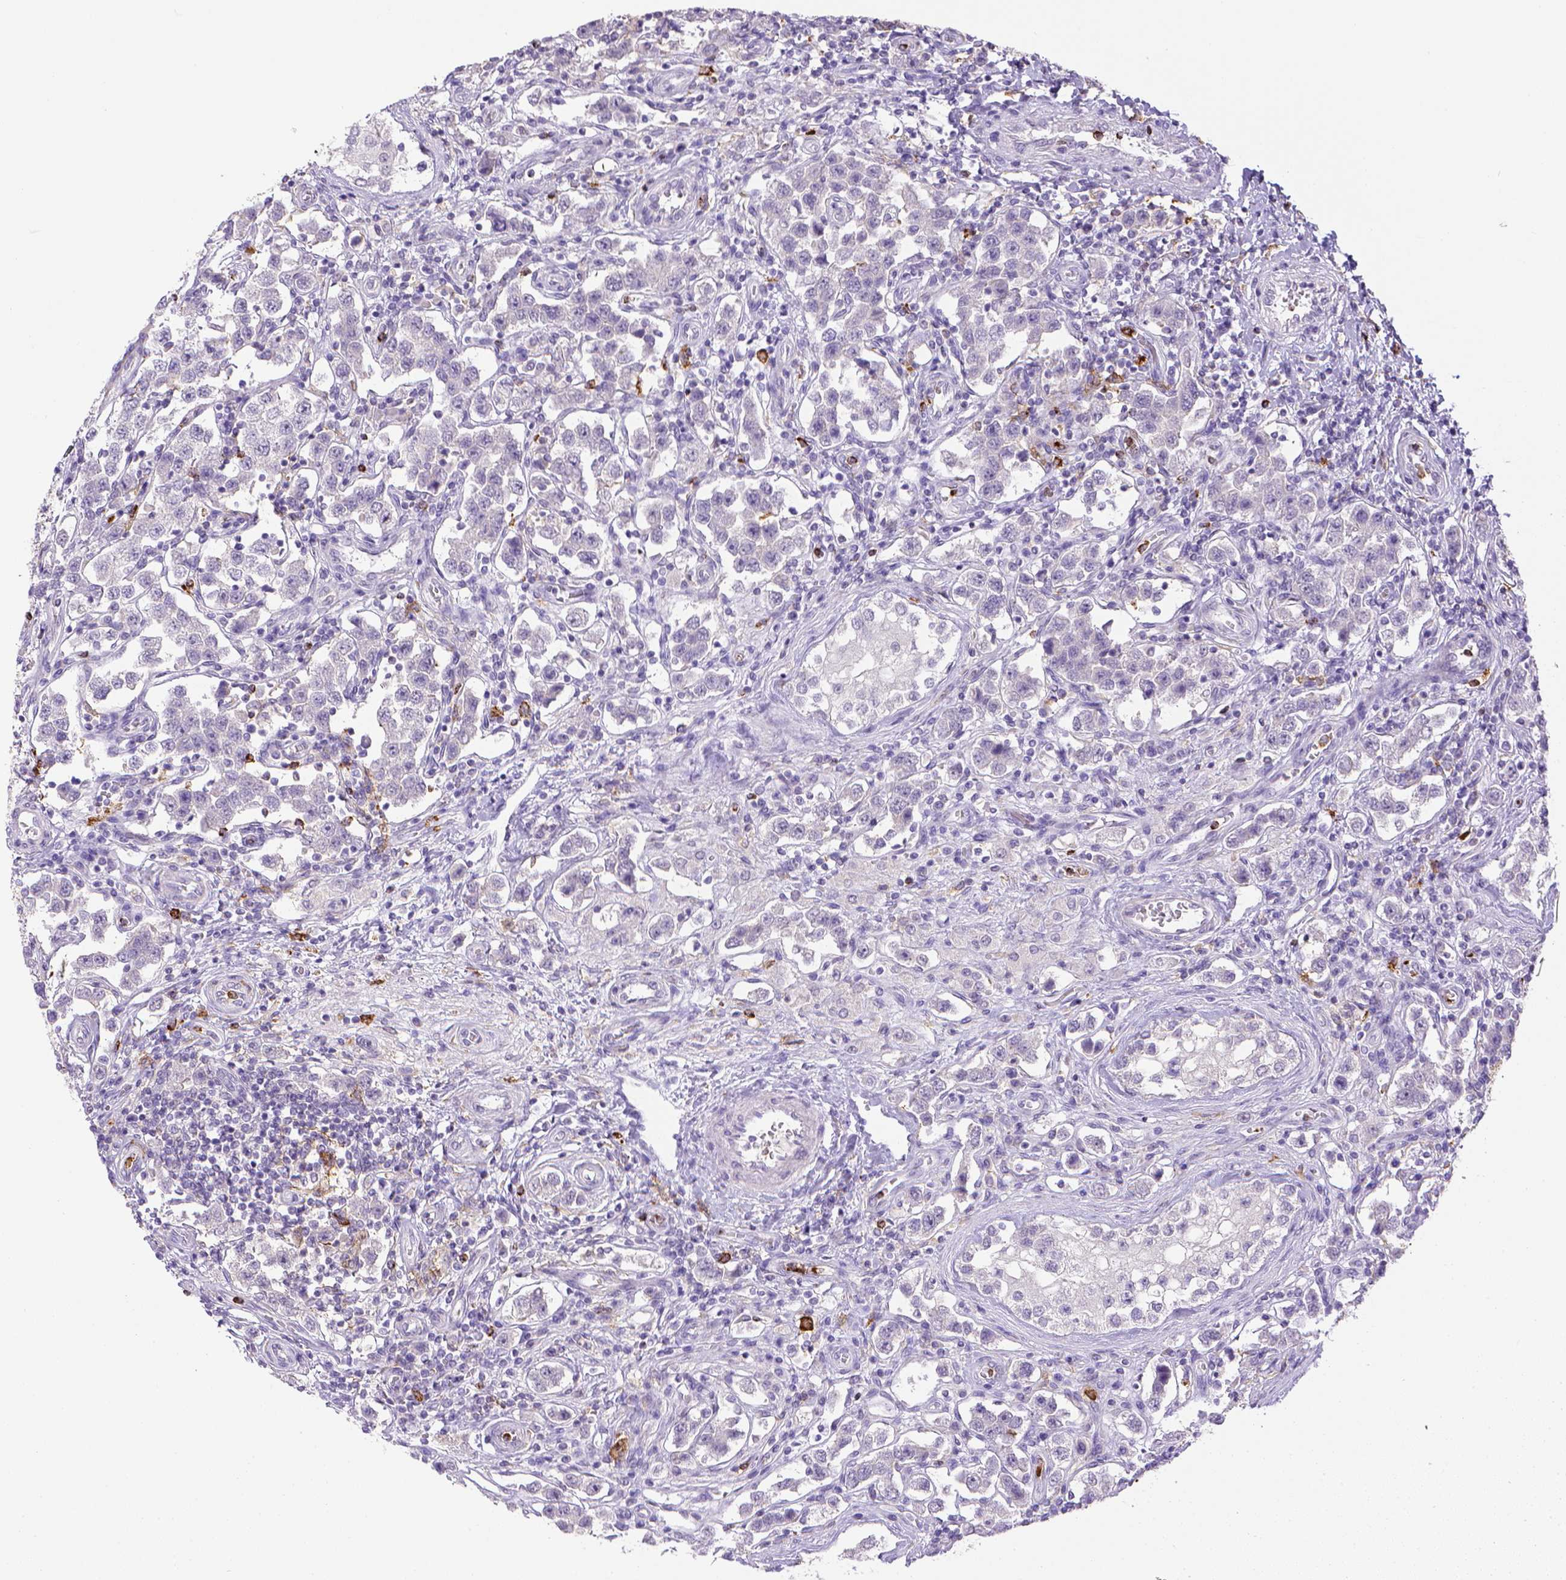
{"staining": {"intensity": "negative", "quantity": "none", "location": "none"}, "tissue": "testis cancer", "cell_type": "Tumor cells", "image_type": "cancer", "snomed": [{"axis": "morphology", "description": "Seminoma, NOS"}, {"axis": "topography", "description": "Testis"}], "caption": "This is an IHC micrograph of human testis cancer (seminoma). There is no positivity in tumor cells.", "gene": "ITGAM", "patient": {"sex": "male", "age": 37}}